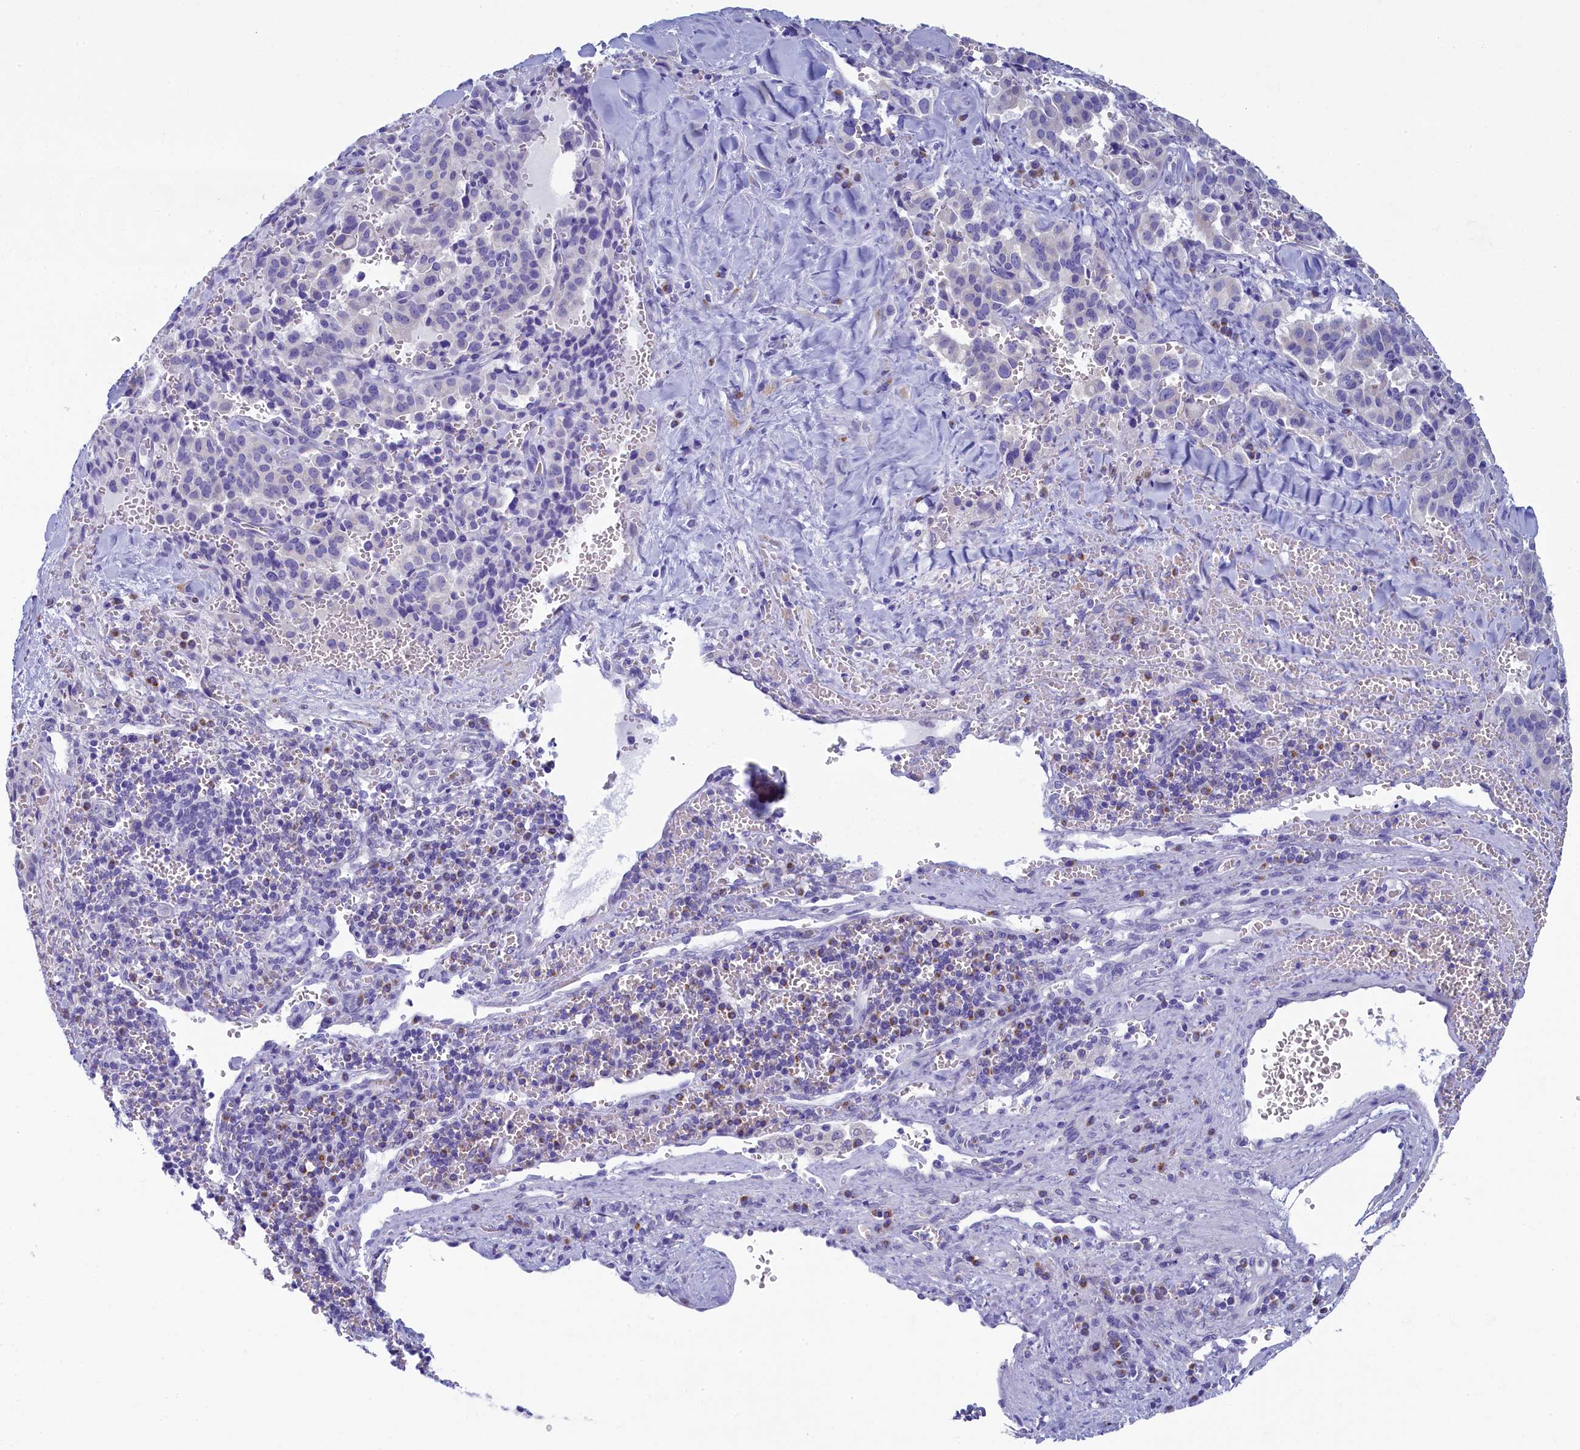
{"staining": {"intensity": "negative", "quantity": "none", "location": "none"}, "tissue": "pancreatic cancer", "cell_type": "Tumor cells", "image_type": "cancer", "snomed": [{"axis": "morphology", "description": "Adenocarcinoma, NOS"}, {"axis": "topography", "description": "Pancreas"}], "caption": "A high-resolution histopathology image shows IHC staining of pancreatic cancer, which exhibits no significant expression in tumor cells.", "gene": "SKA3", "patient": {"sex": "male", "age": 65}}